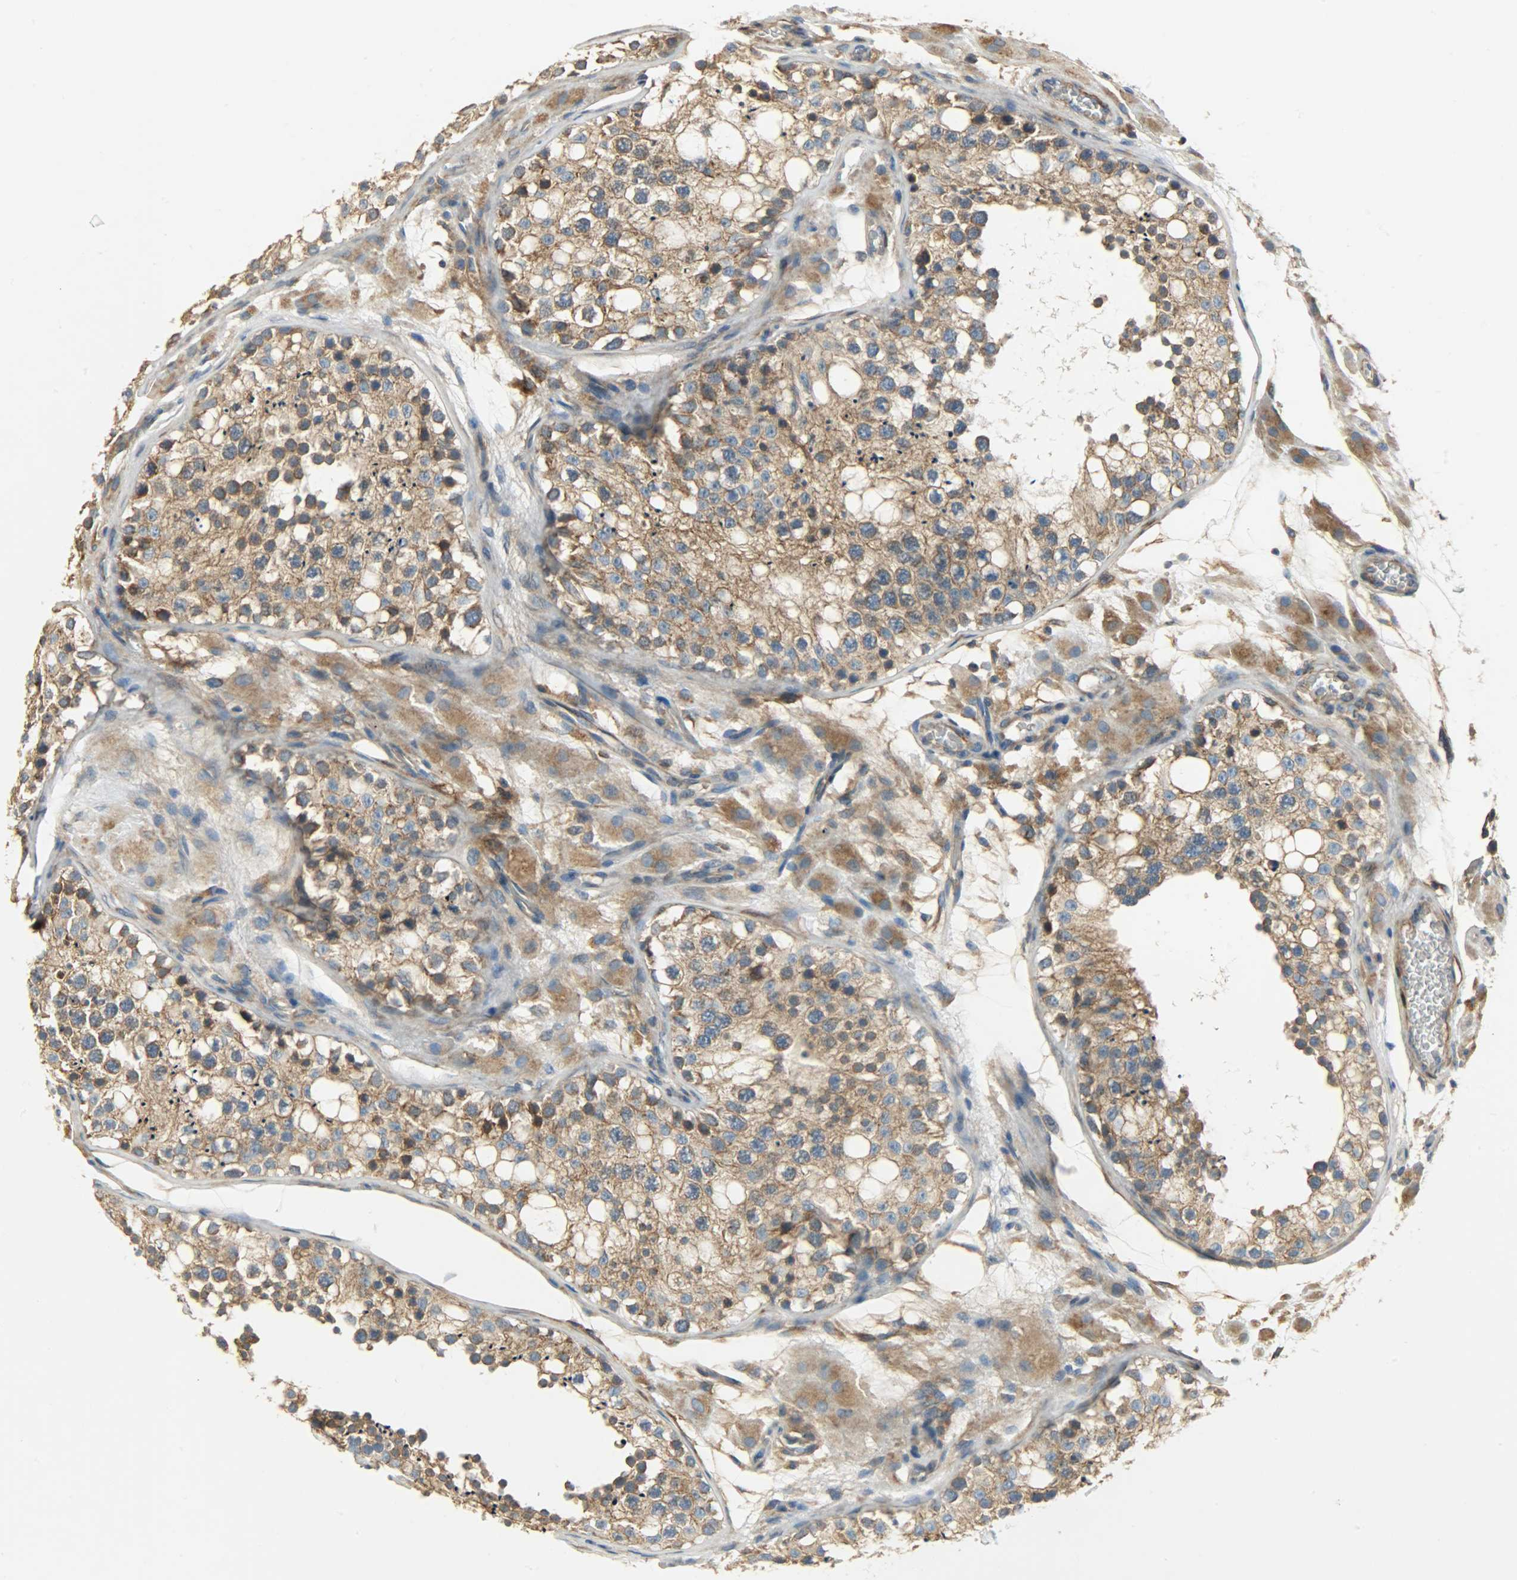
{"staining": {"intensity": "strong", "quantity": ">75%", "location": "cytoplasmic/membranous"}, "tissue": "testis", "cell_type": "Cells in seminiferous ducts", "image_type": "normal", "snomed": [{"axis": "morphology", "description": "Normal tissue, NOS"}, {"axis": "topography", "description": "Testis"}], "caption": "Immunohistochemistry (IHC) image of normal testis: human testis stained using immunohistochemistry (IHC) displays high levels of strong protein expression localized specifically in the cytoplasmic/membranous of cells in seminiferous ducts, appearing as a cytoplasmic/membranous brown color.", "gene": "C1orf198", "patient": {"sex": "male", "age": 26}}